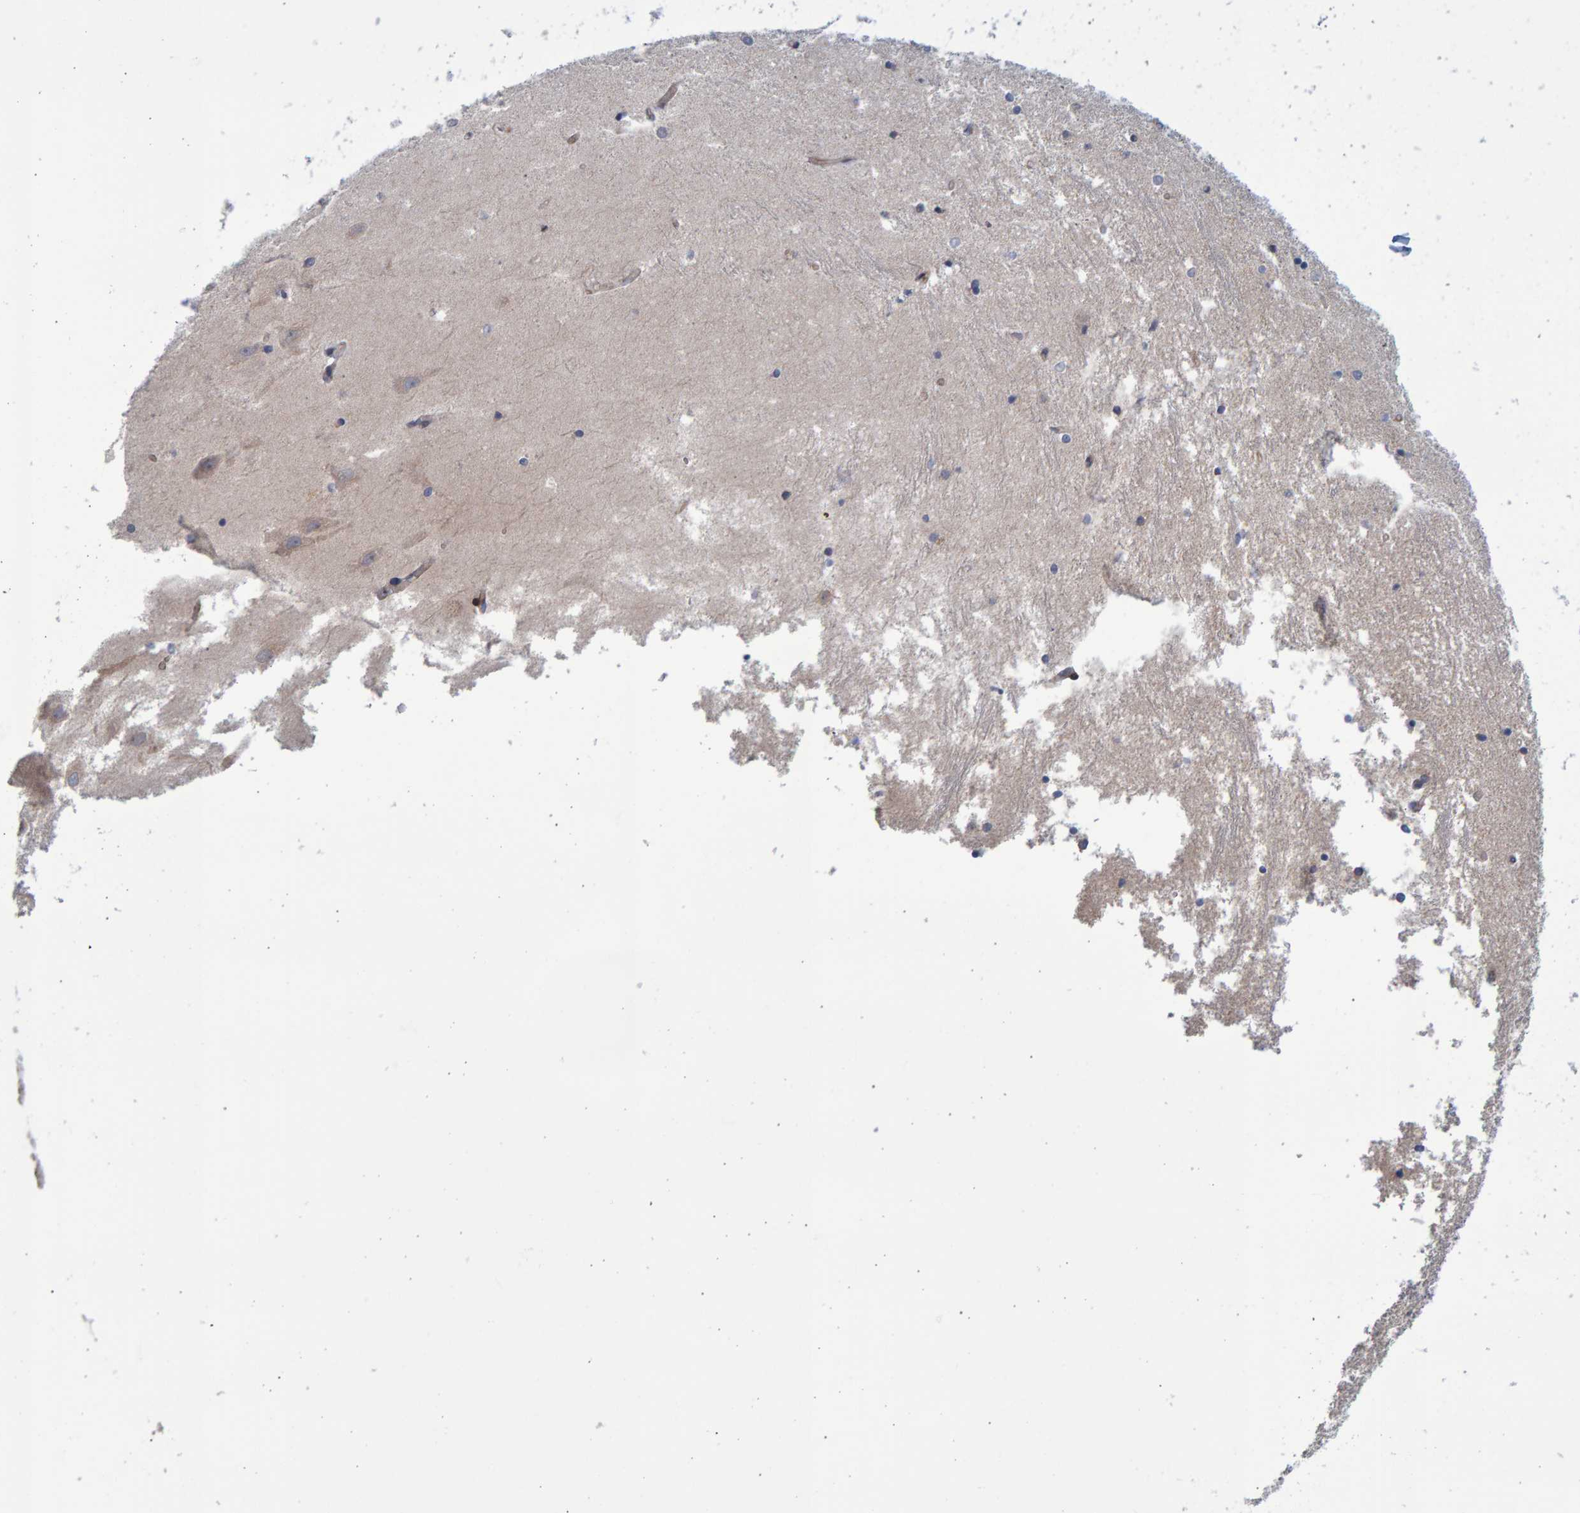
{"staining": {"intensity": "weak", "quantity": "<25%", "location": "cytoplasmic/membranous"}, "tissue": "hippocampus", "cell_type": "Glial cells", "image_type": "normal", "snomed": [{"axis": "morphology", "description": "Normal tissue, NOS"}, {"axis": "topography", "description": "Hippocampus"}], "caption": "Glial cells show no significant protein staining in normal hippocampus. (Stains: DAB (3,3'-diaminobenzidine) immunohistochemistry with hematoxylin counter stain, Microscopy: brightfield microscopy at high magnification).", "gene": "LRBA", "patient": {"sex": "male", "age": 45}}